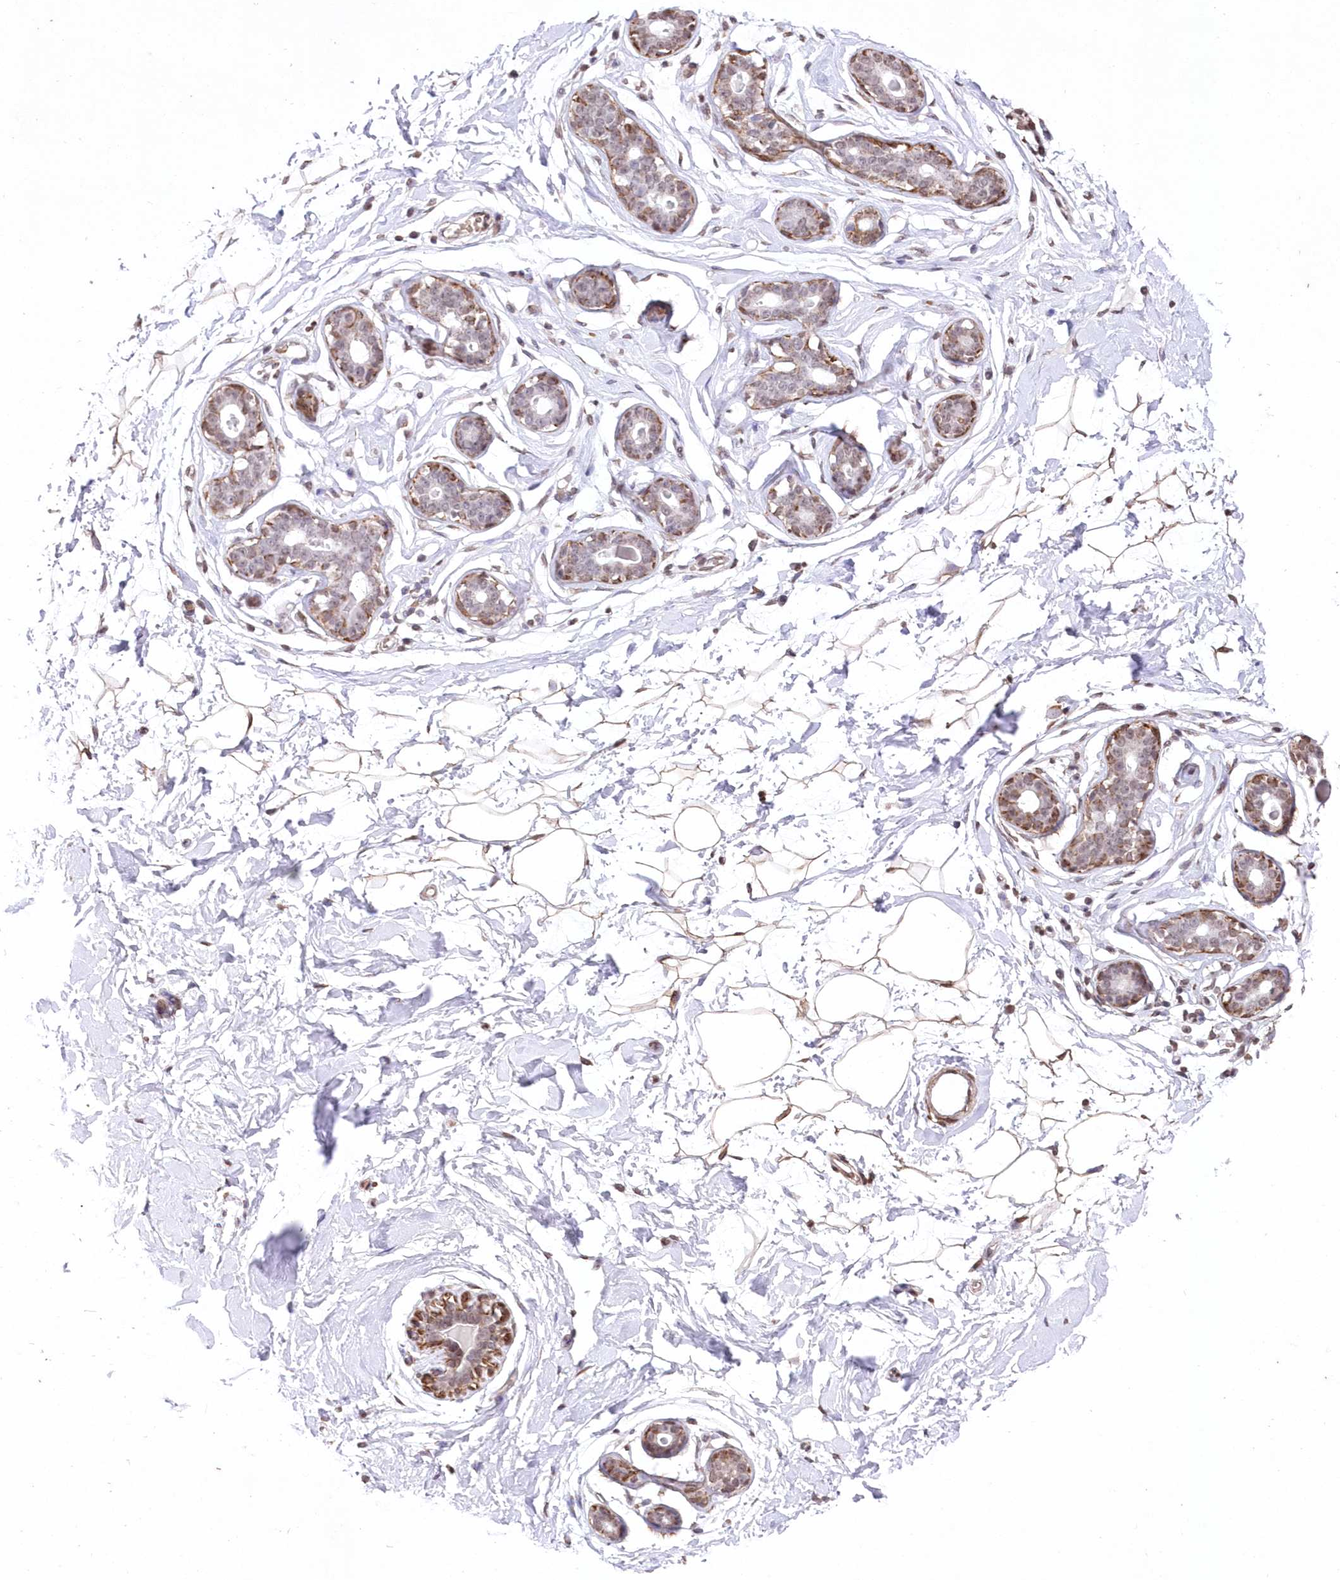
{"staining": {"intensity": "moderate", "quantity": ">75%", "location": "cytoplasmic/membranous"}, "tissue": "breast", "cell_type": "Adipocytes", "image_type": "normal", "snomed": [{"axis": "morphology", "description": "Normal tissue, NOS"}, {"axis": "morphology", "description": "Adenoma, NOS"}, {"axis": "topography", "description": "Breast"}], "caption": "A medium amount of moderate cytoplasmic/membranous expression is seen in approximately >75% of adipocytes in unremarkable breast.", "gene": "ENSG00000275740", "patient": {"sex": "female", "age": 23}}